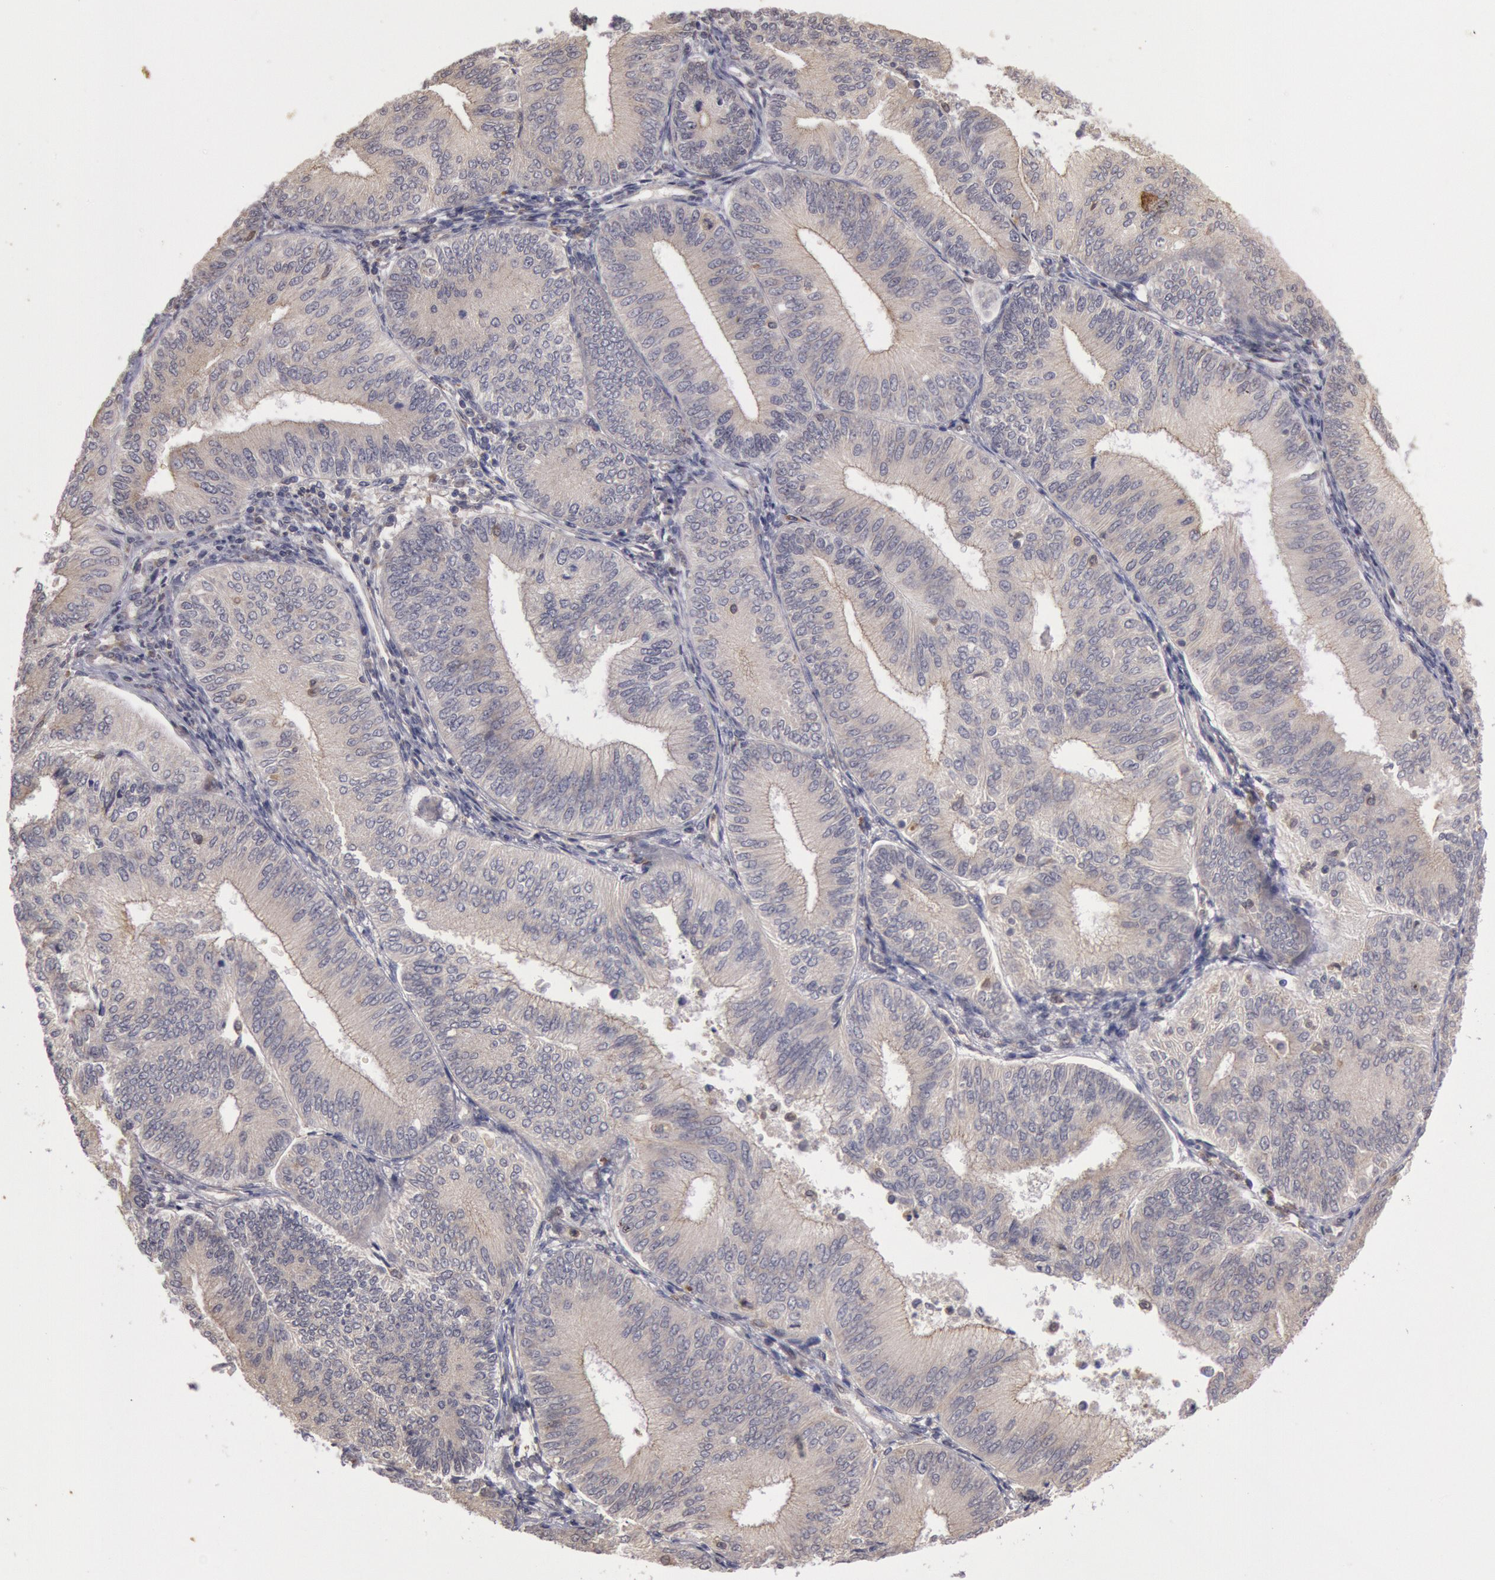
{"staining": {"intensity": "negative", "quantity": "none", "location": "none"}, "tissue": "endometrial cancer", "cell_type": "Tumor cells", "image_type": "cancer", "snomed": [{"axis": "morphology", "description": "Adenocarcinoma, NOS"}, {"axis": "topography", "description": "Endometrium"}], "caption": "Tumor cells are negative for protein expression in human endometrial cancer (adenocarcinoma). (DAB IHC, high magnification).", "gene": "PLA2G6", "patient": {"sex": "female", "age": 55}}